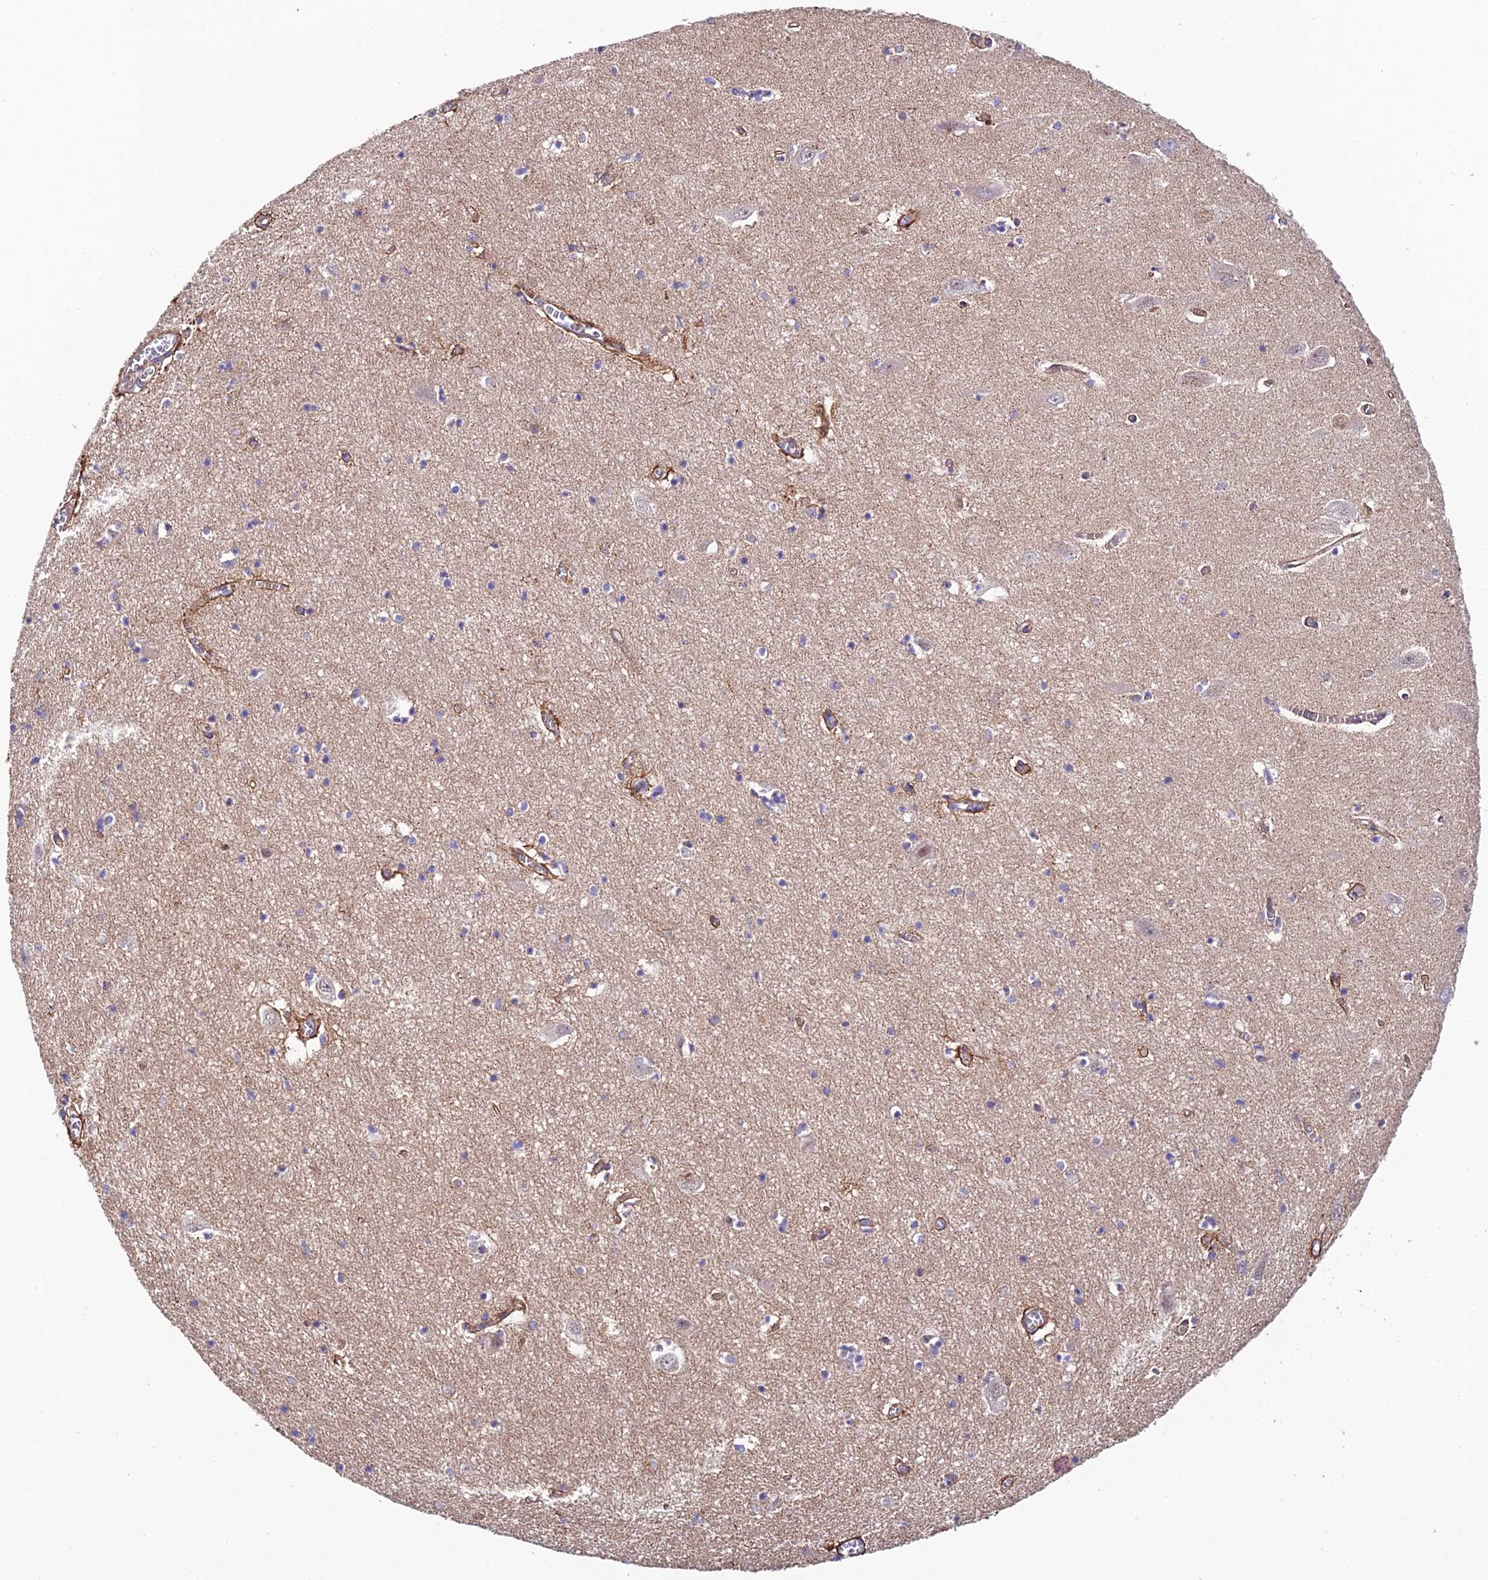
{"staining": {"intensity": "negative", "quantity": "none", "location": "none"}, "tissue": "hippocampus", "cell_type": "Glial cells", "image_type": "normal", "snomed": [{"axis": "morphology", "description": "Normal tissue, NOS"}, {"axis": "topography", "description": "Hippocampus"}], "caption": "Immunohistochemical staining of unremarkable human hippocampus exhibits no significant expression in glial cells. (Stains: DAB immunohistochemistry with hematoxylin counter stain, Microscopy: brightfield microscopy at high magnification).", "gene": "QRFP", "patient": {"sex": "female", "age": 64}}